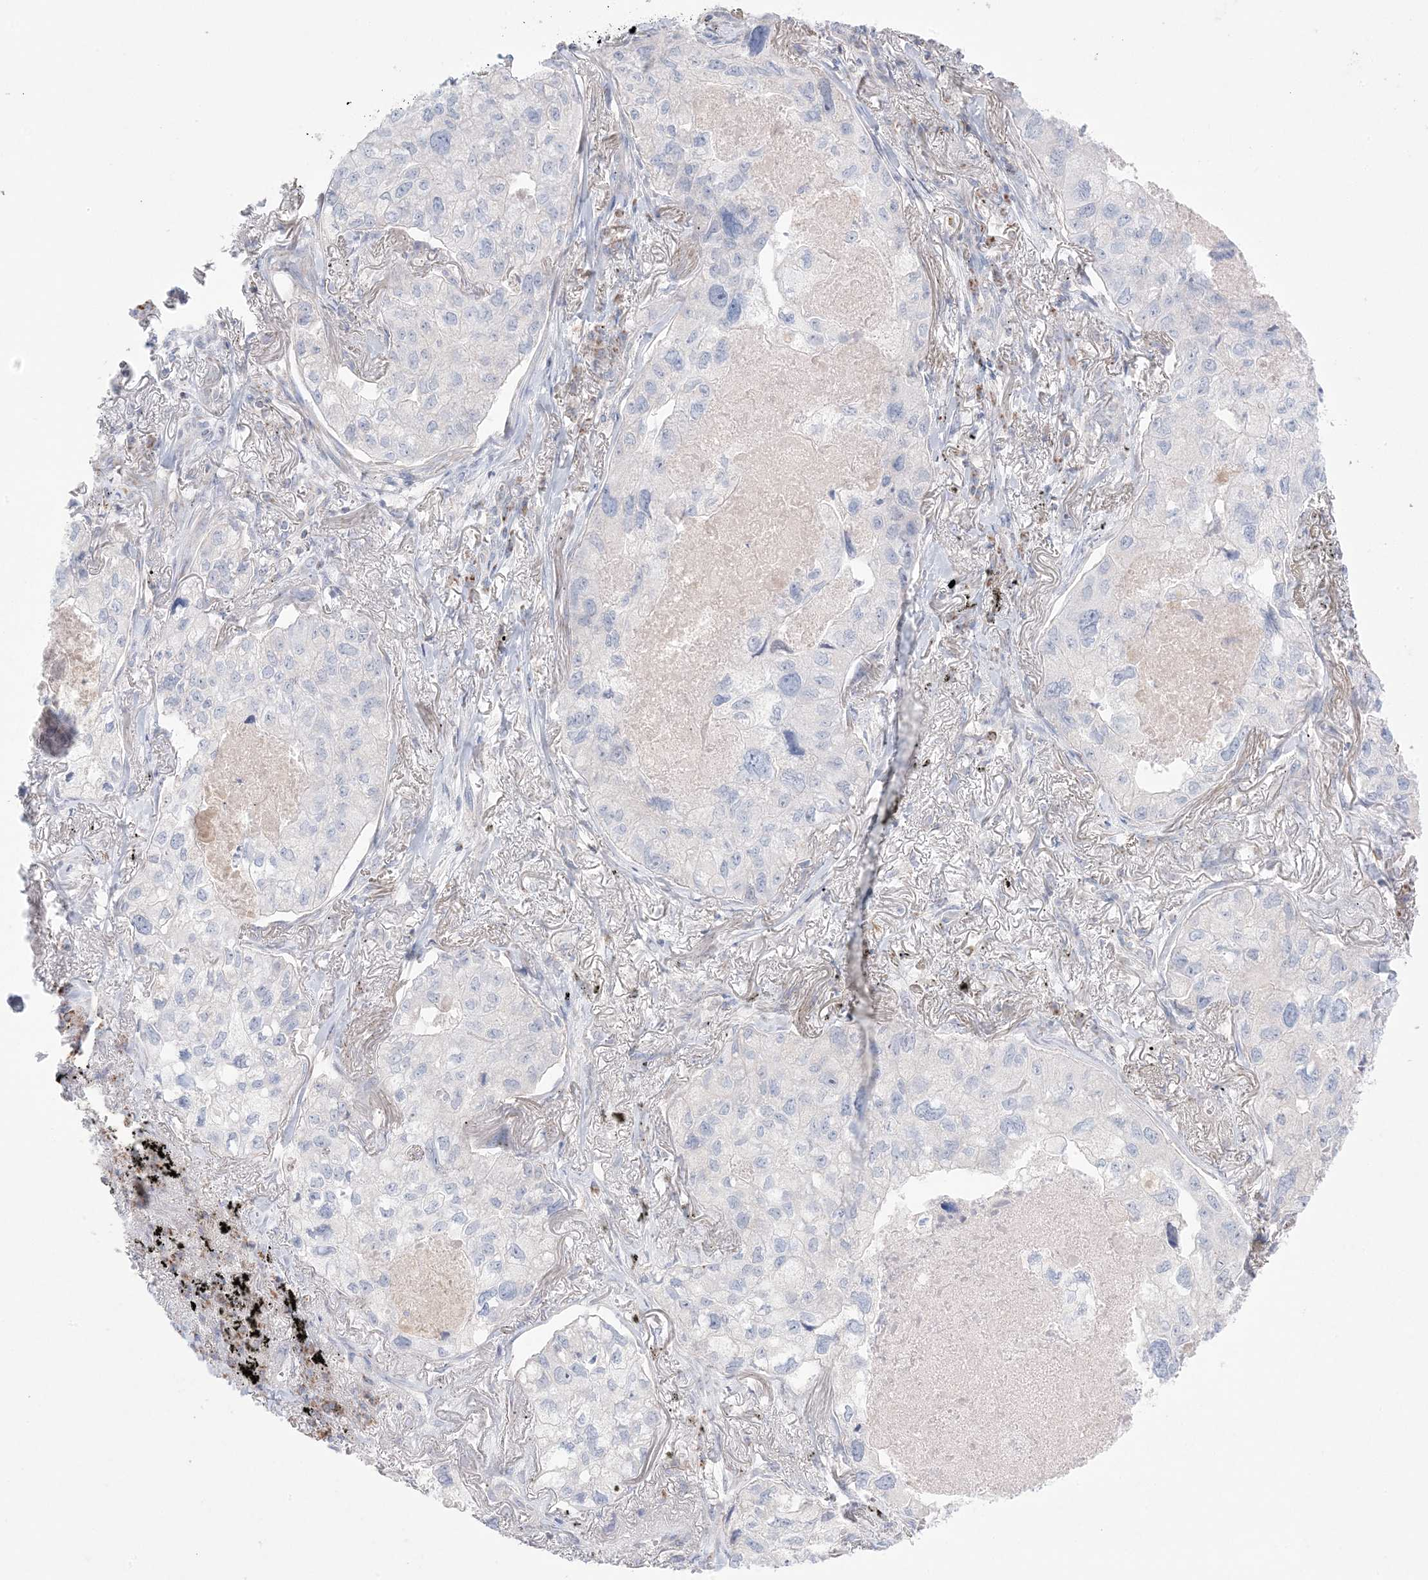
{"staining": {"intensity": "negative", "quantity": "none", "location": "none"}, "tissue": "lung cancer", "cell_type": "Tumor cells", "image_type": "cancer", "snomed": [{"axis": "morphology", "description": "Adenocarcinoma, NOS"}, {"axis": "topography", "description": "Lung"}], "caption": "A micrograph of lung adenocarcinoma stained for a protein shows no brown staining in tumor cells.", "gene": "KCTD6", "patient": {"sex": "male", "age": 65}}